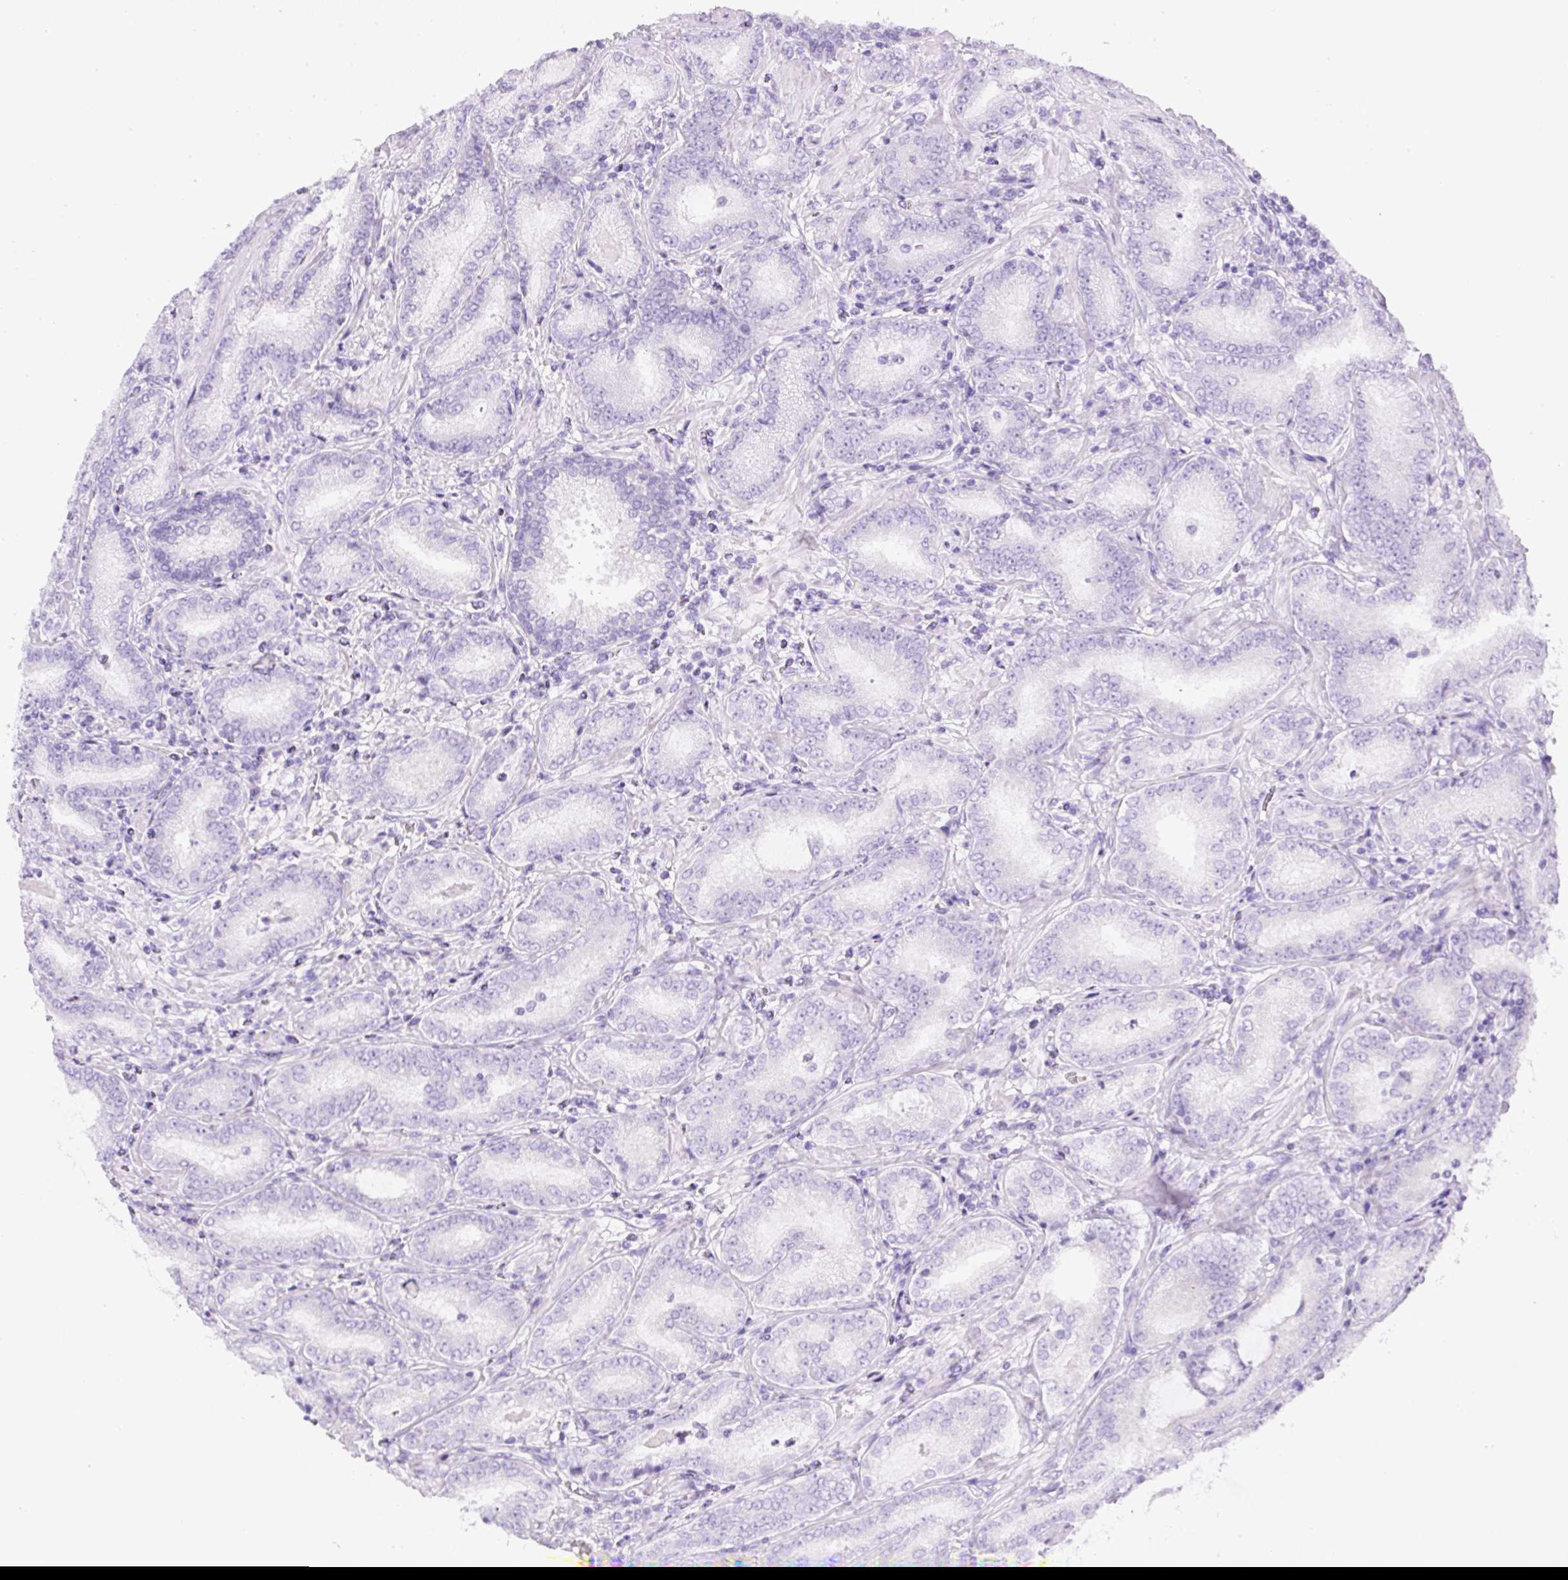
{"staining": {"intensity": "negative", "quantity": "none", "location": "none"}, "tissue": "prostate cancer", "cell_type": "Tumor cells", "image_type": "cancer", "snomed": [{"axis": "morphology", "description": "Adenocarcinoma, High grade"}, {"axis": "topography", "description": "Prostate"}], "caption": "DAB (3,3'-diaminobenzidine) immunohistochemical staining of human prostate high-grade adenocarcinoma displays no significant positivity in tumor cells.", "gene": "DAPK1", "patient": {"sex": "male", "age": 72}}